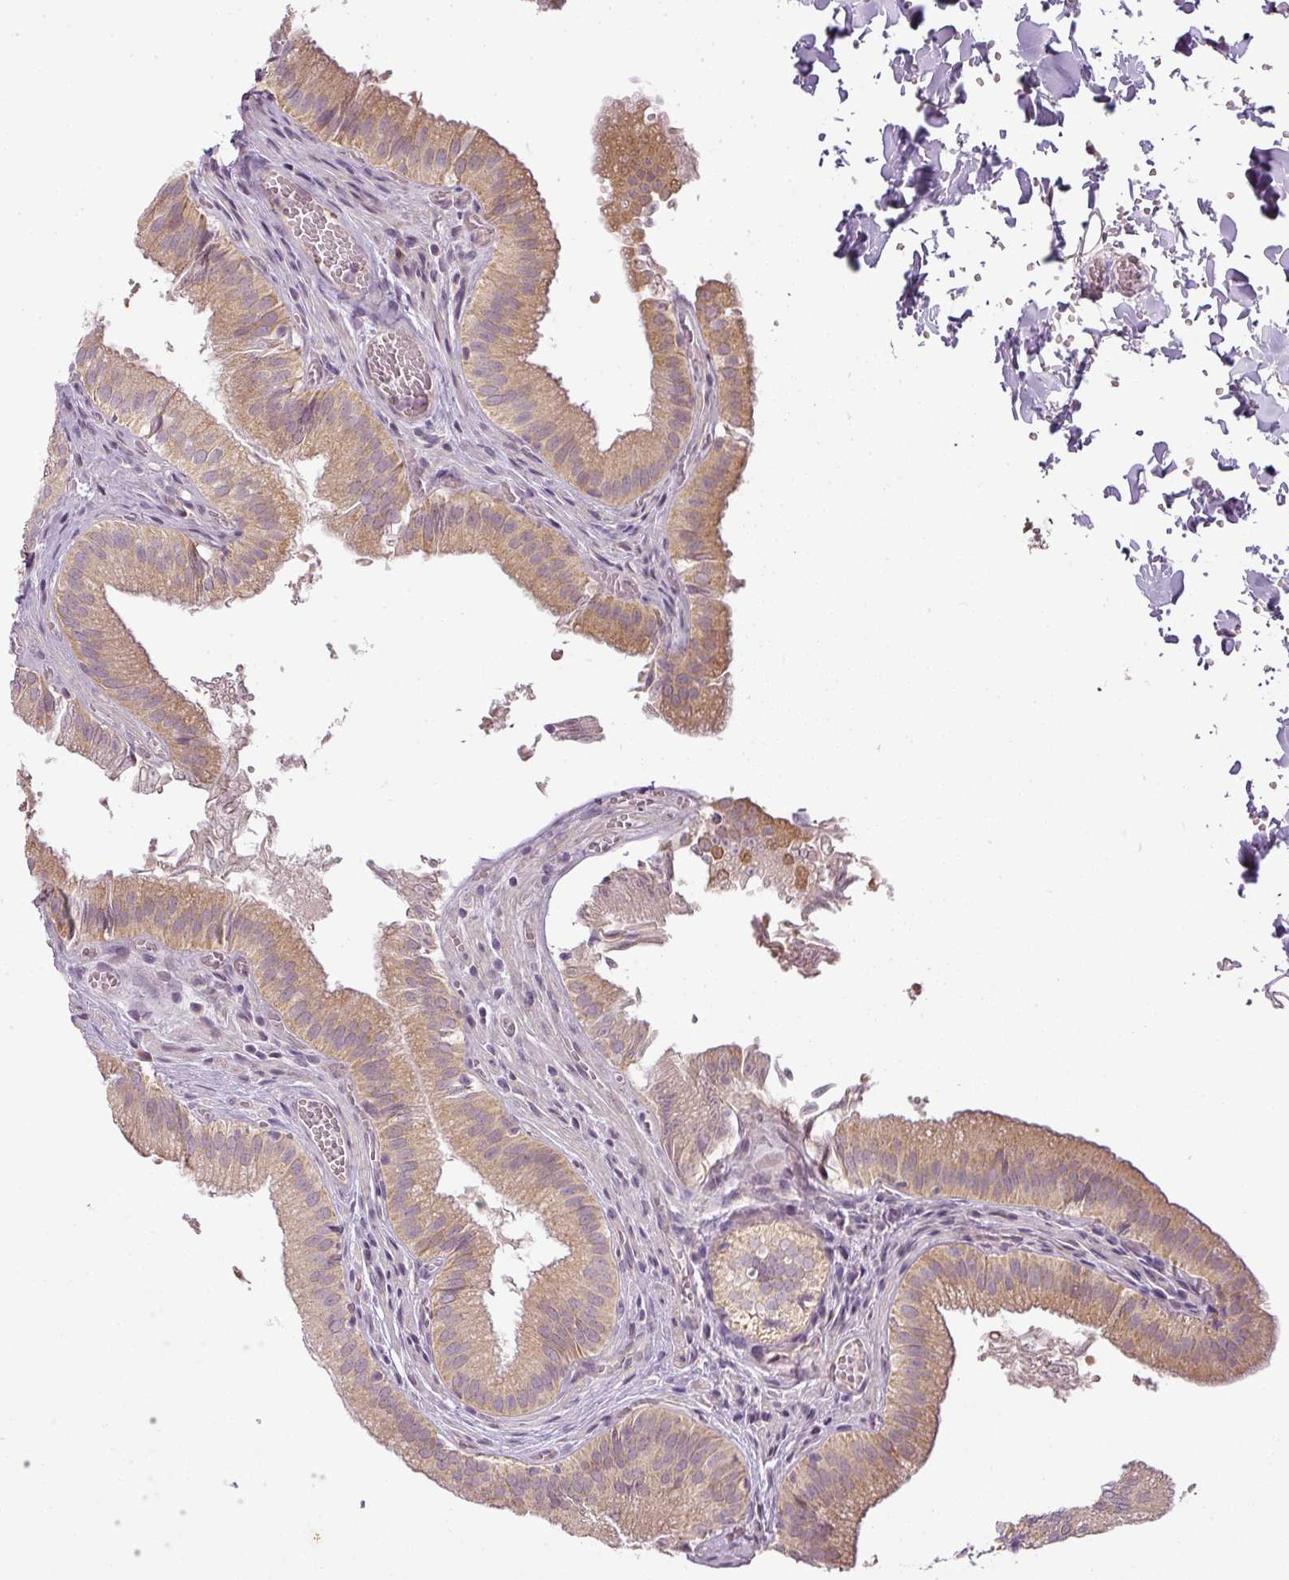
{"staining": {"intensity": "moderate", "quantity": ">75%", "location": "cytoplasmic/membranous"}, "tissue": "gallbladder", "cell_type": "Glandular cells", "image_type": "normal", "snomed": [{"axis": "morphology", "description": "Normal tissue, NOS"}, {"axis": "topography", "description": "Gallbladder"}, {"axis": "topography", "description": "Peripheral nerve tissue"}], "caption": "Glandular cells display medium levels of moderate cytoplasmic/membranous expression in about >75% of cells in normal human gallbladder. The staining was performed using DAB, with brown indicating positive protein expression. Nuclei are stained blue with hematoxylin.", "gene": "LY75", "patient": {"sex": "male", "age": 17}}